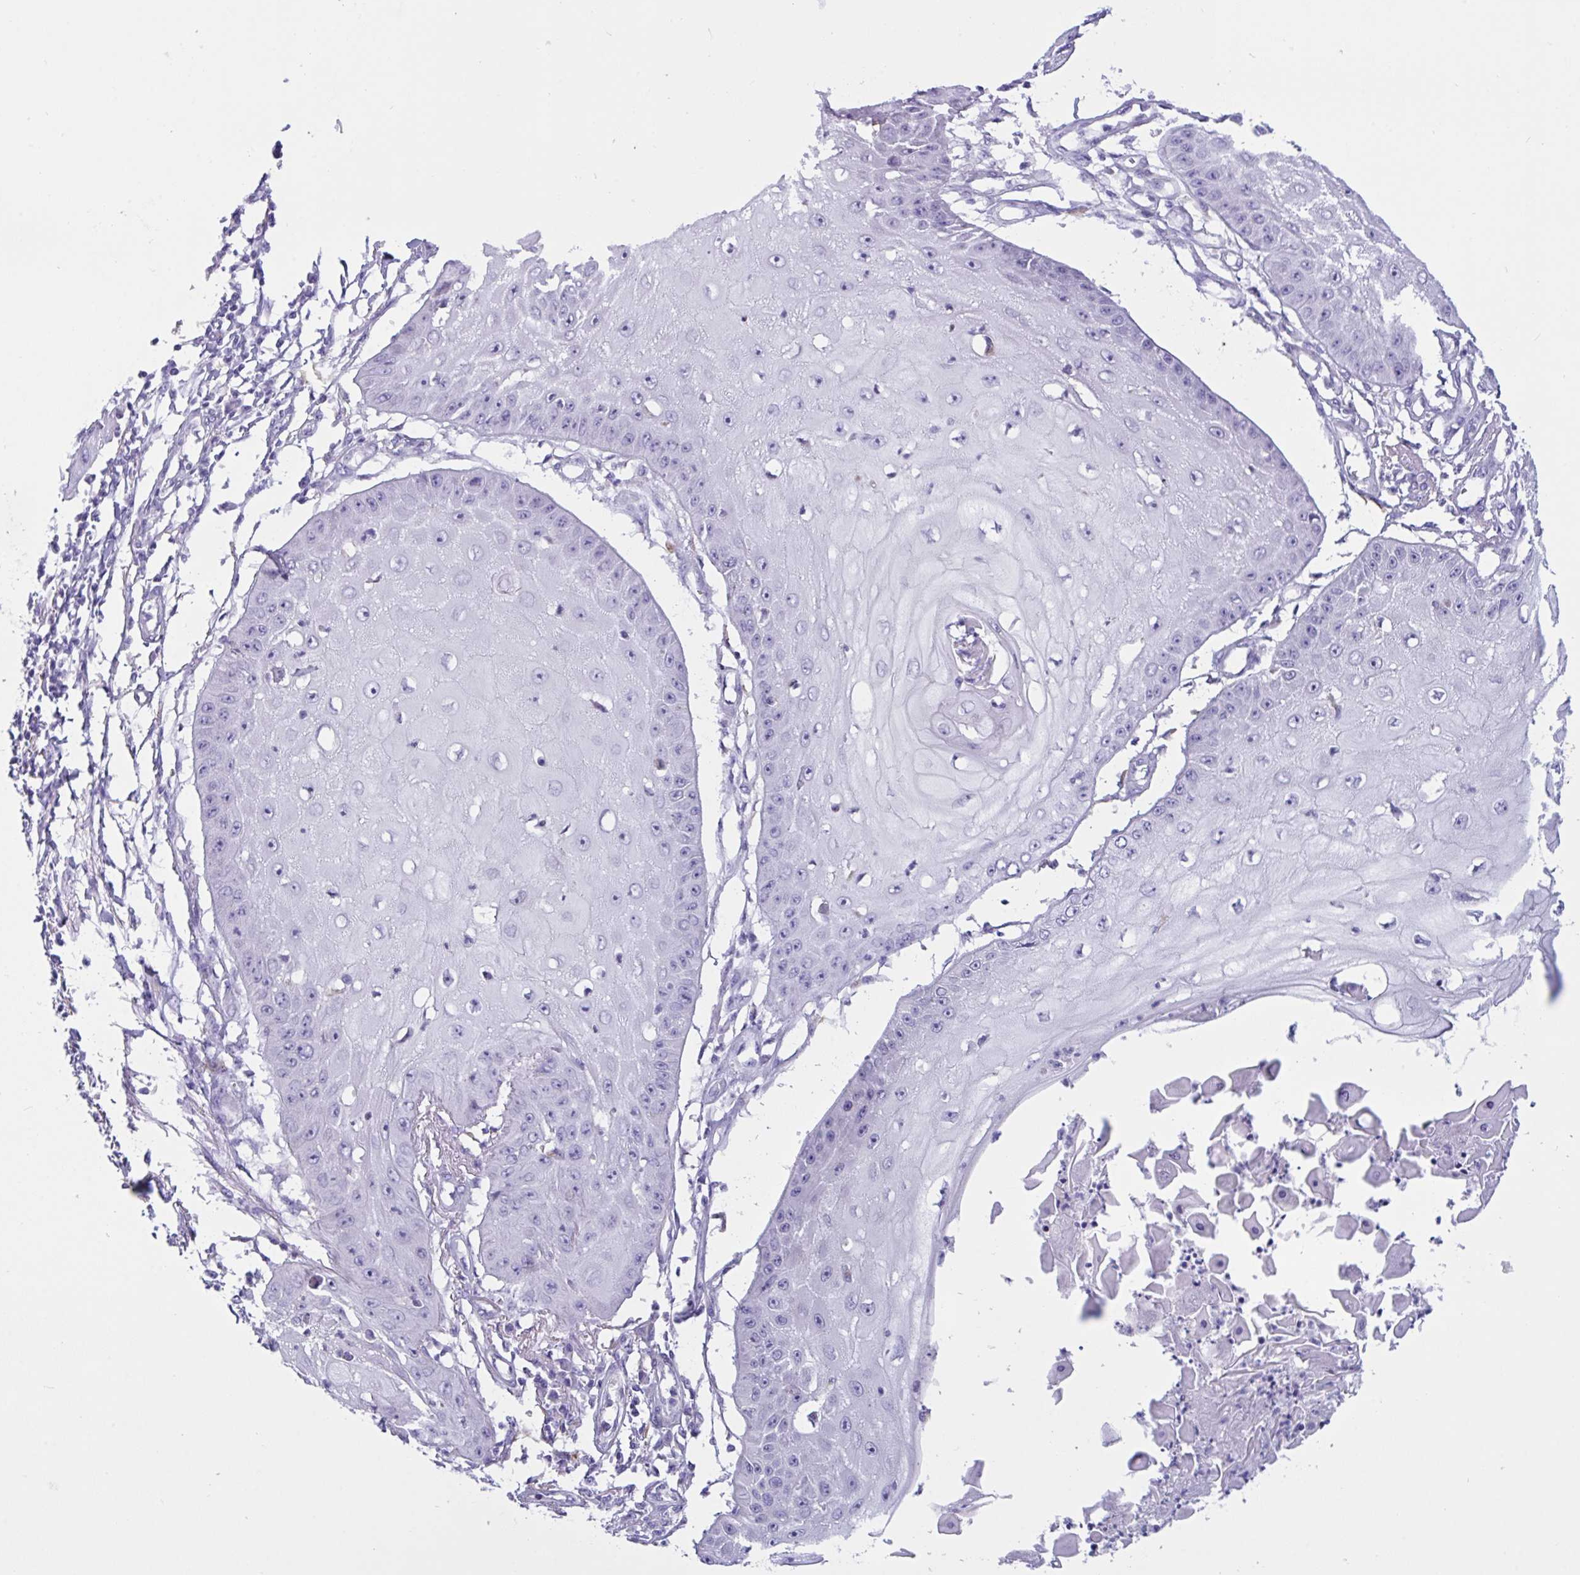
{"staining": {"intensity": "negative", "quantity": "none", "location": "none"}, "tissue": "skin cancer", "cell_type": "Tumor cells", "image_type": "cancer", "snomed": [{"axis": "morphology", "description": "Squamous cell carcinoma, NOS"}, {"axis": "topography", "description": "Skin"}], "caption": "Tumor cells are negative for brown protein staining in skin squamous cell carcinoma. (Brightfield microscopy of DAB (3,3'-diaminobenzidine) immunohistochemistry (IHC) at high magnification).", "gene": "RPL22L1", "patient": {"sex": "male", "age": 70}}